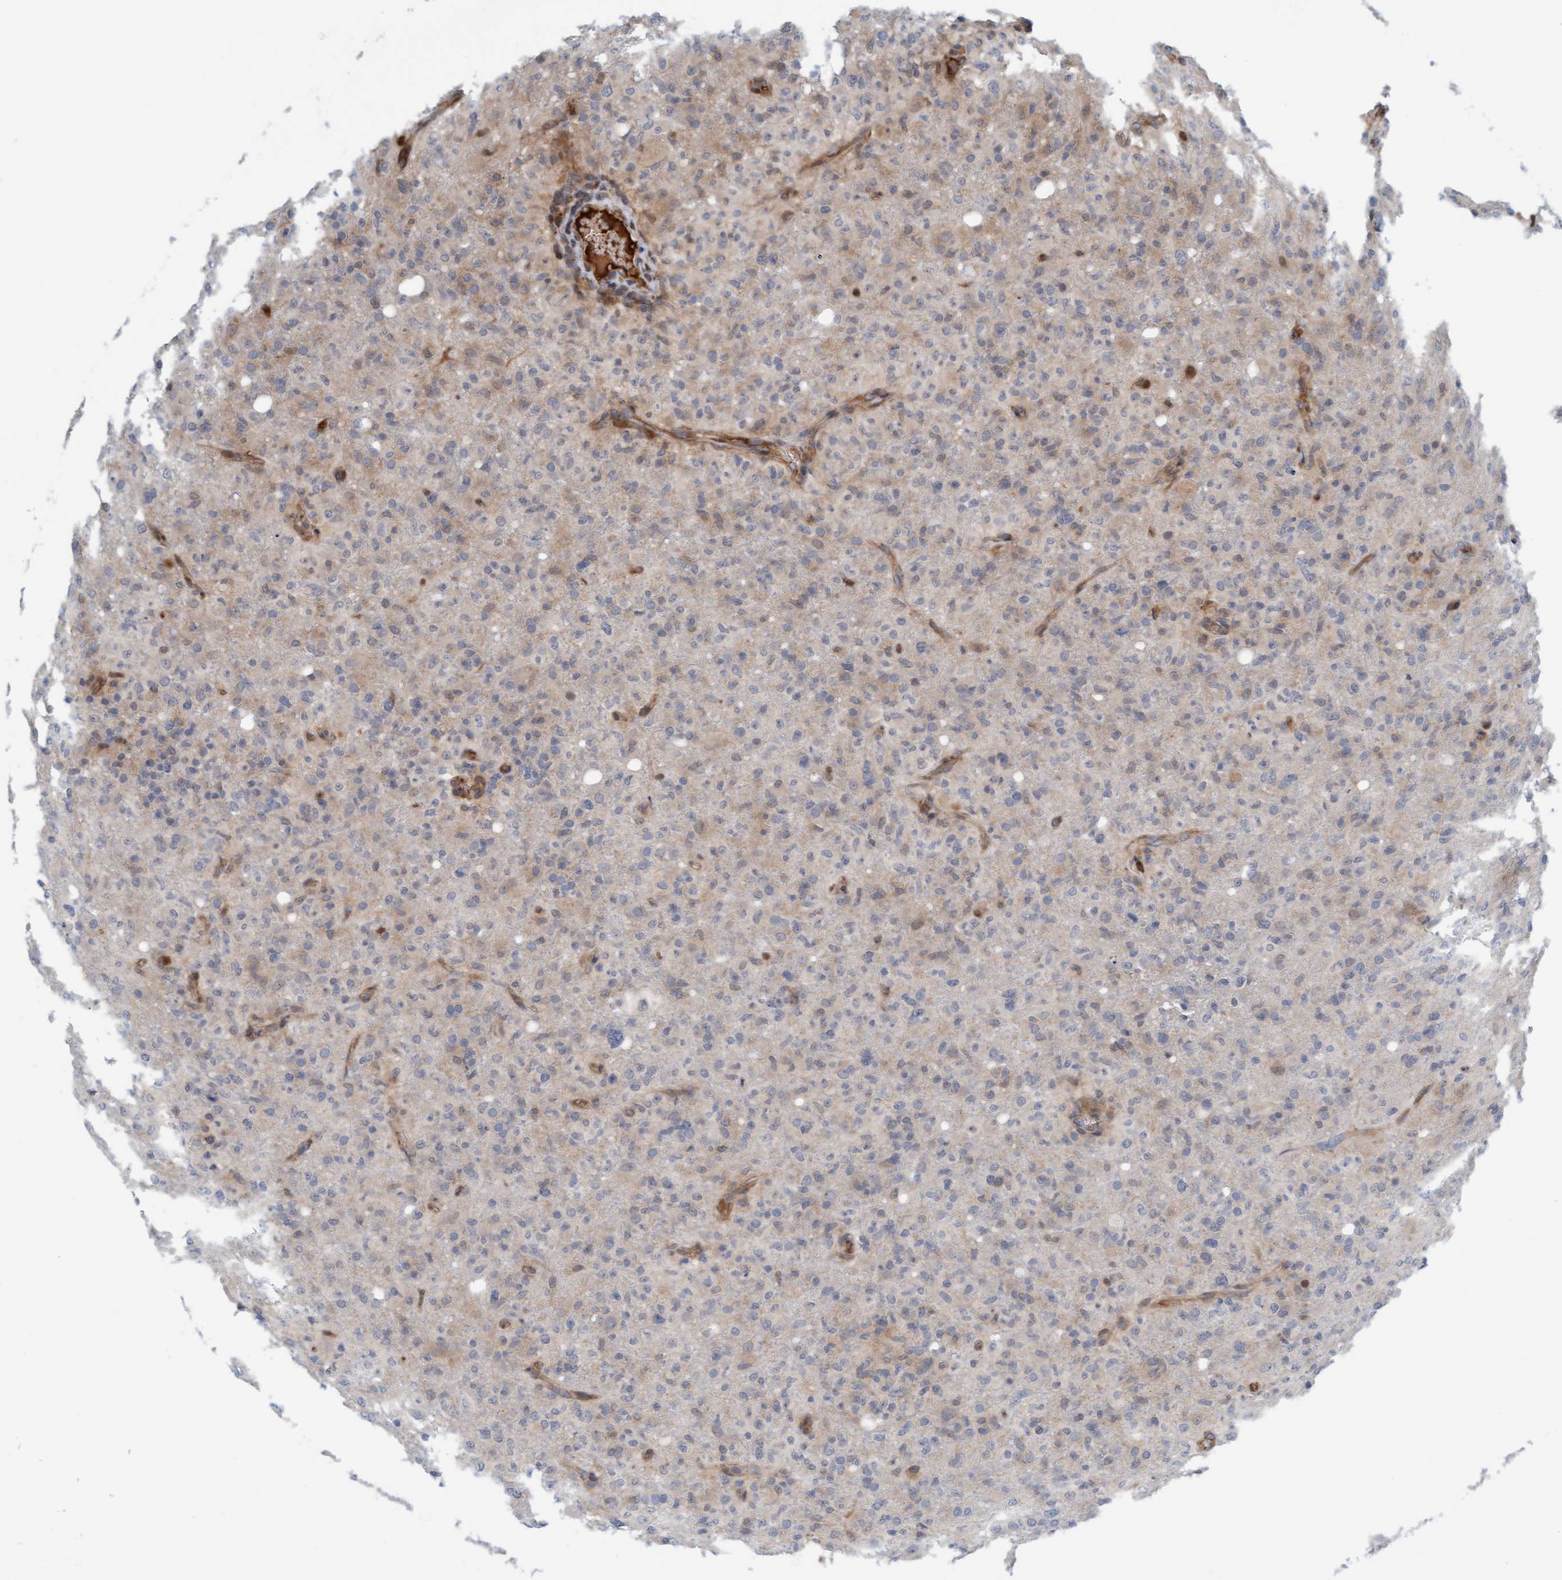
{"staining": {"intensity": "weak", "quantity": "<25%", "location": "cytoplasmic/membranous"}, "tissue": "glioma", "cell_type": "Tumor cells", "image_type": "cancer", "snomed": [{"axis": "morphology", "description": "Glioma, malignant, High grade"}, {"axis": "topography", "description": "Brain"}], "caption": "Malignant high-grade glioma stained for a protein using IHC exhibits no positivity tumor cells.", "gene": "EIF4EBP1", "patient": {"sex": "female", "age": 57}}